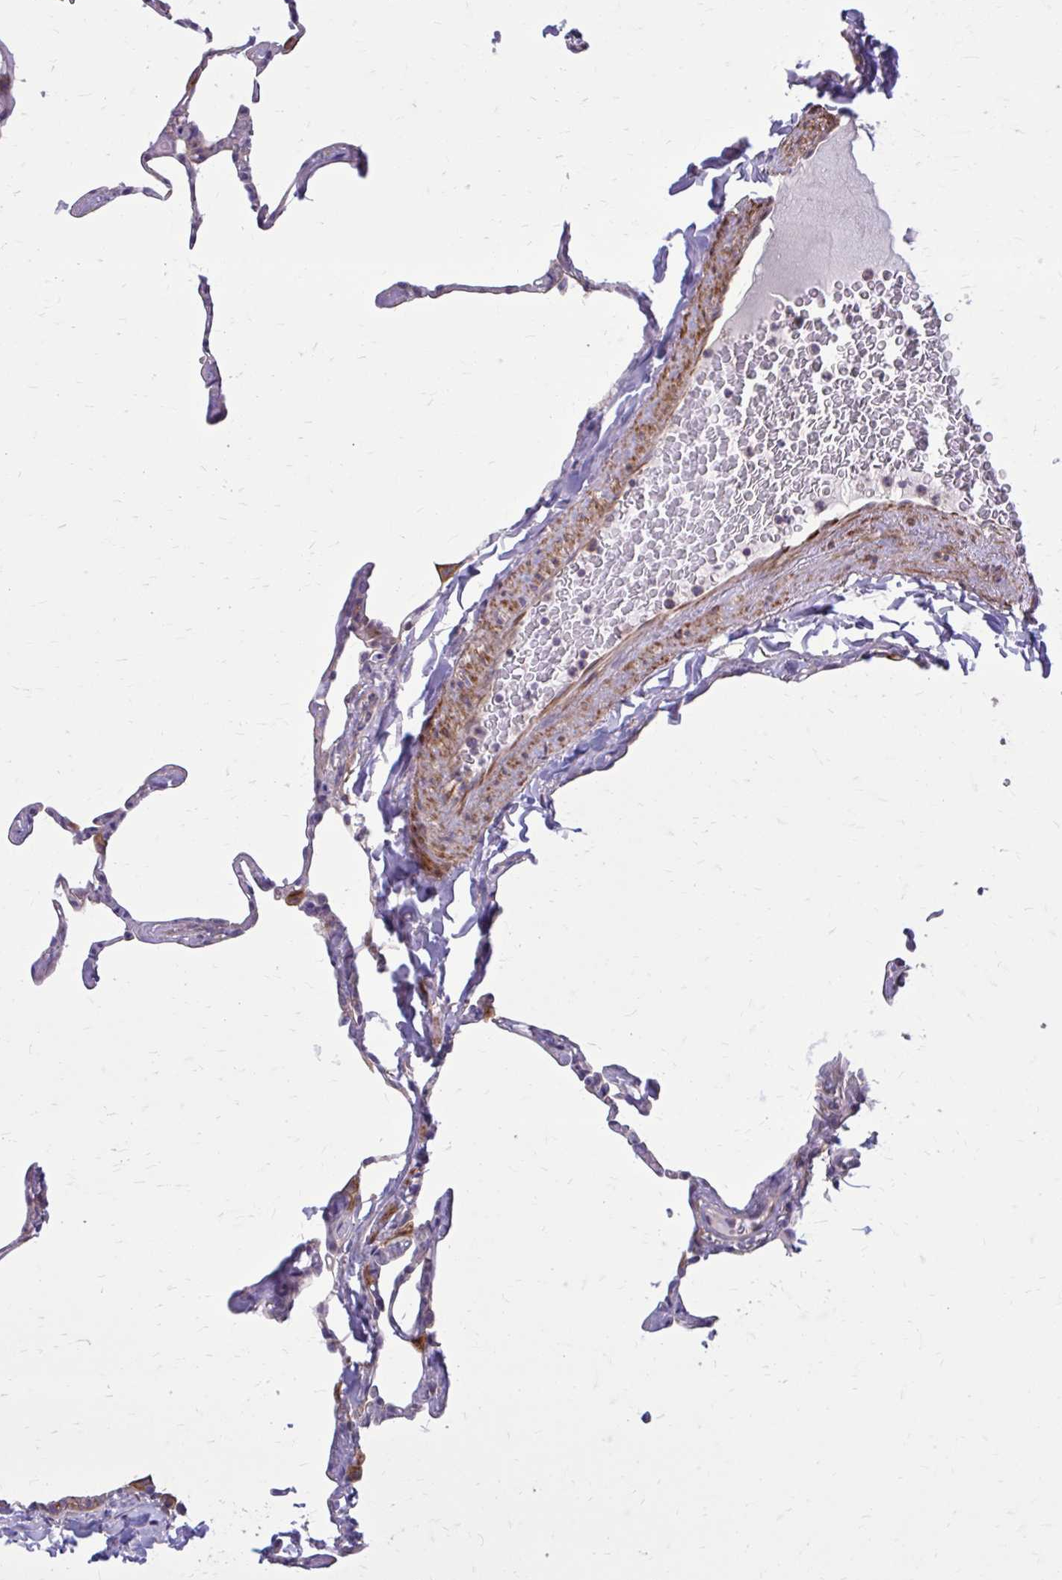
{"staining": {"intensity": "strong", "quantity": "<25%", "location": "cytoplasmic/membranous"}, "tissue": "lung", "cell_type": "Alveolar cells", "image_type": "normal", "snomed": [{"axis": "morphology", "description": "Normal tissue, NOS"}, {"axis": "topography", "description": "Lung"}], "caption": "Lung was stained to show a protein in brown. There is medium levels of strong cytoplasmic/membranous staining in about <25% of alveolar cells. (DAB (3,3'-diaminobenzidine) IHC, brown staining for protein, blue staining for nuclei).", "gene": "FAP", "patient": {"sex": "male", "age": 65}}